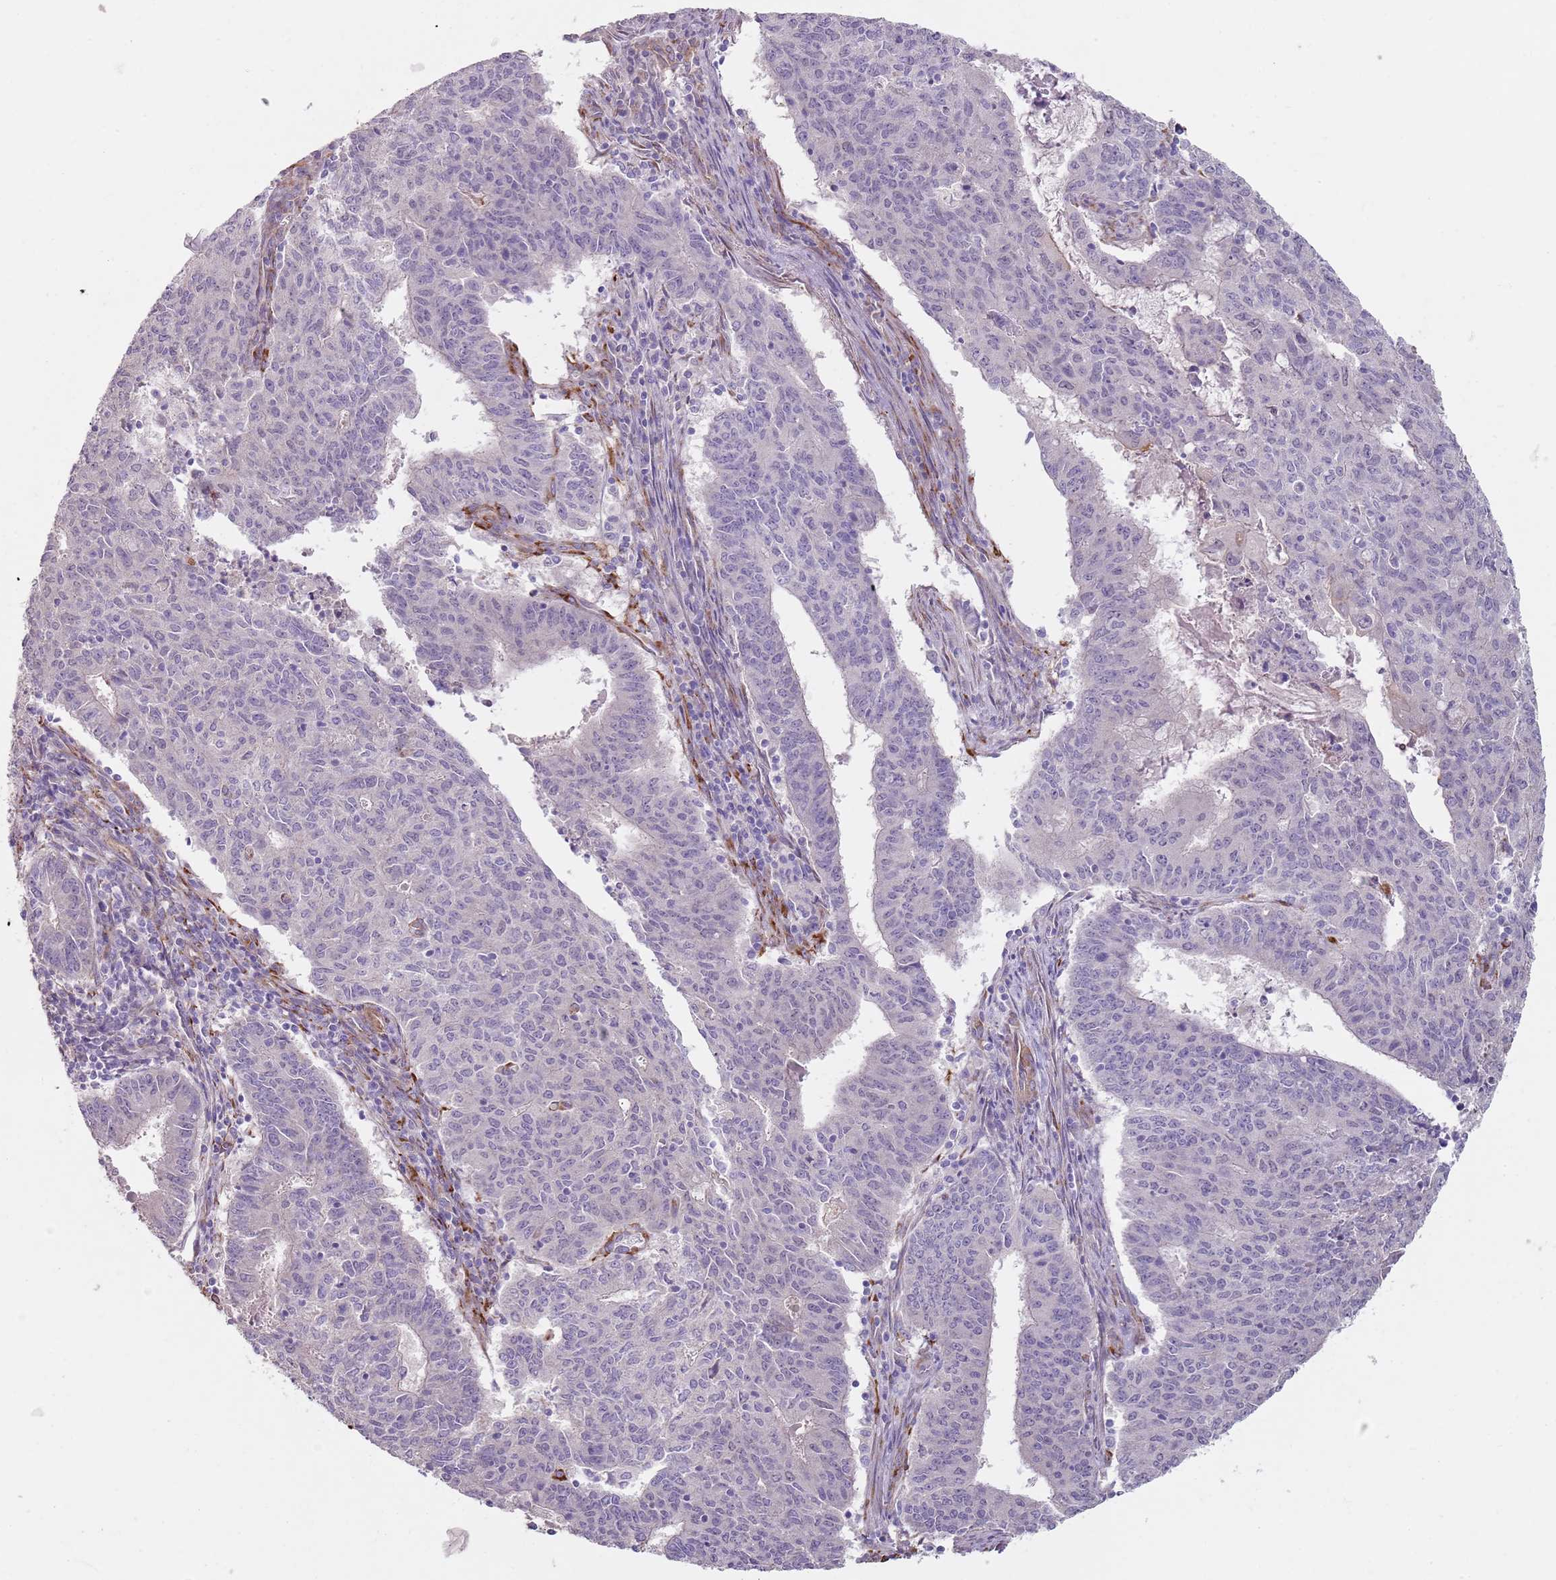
{"staining": {"intensity": "negative", "quantity": "none", "location": "none"}, "tissue": "endometrial cancer", "cell_type": "Tumor cells", "image_type": "cancer", "snomed": [{"axis": "morphology", "description": "Adenocarcinoma, NOS"}, {"axis": "topography", "description": "Endometrium"}], "caption": "There is no significant positivity in tumor cells of endometrial cancer.", "gene": "PHLPP2", "patient": {"sex": "female", "age": 59}}